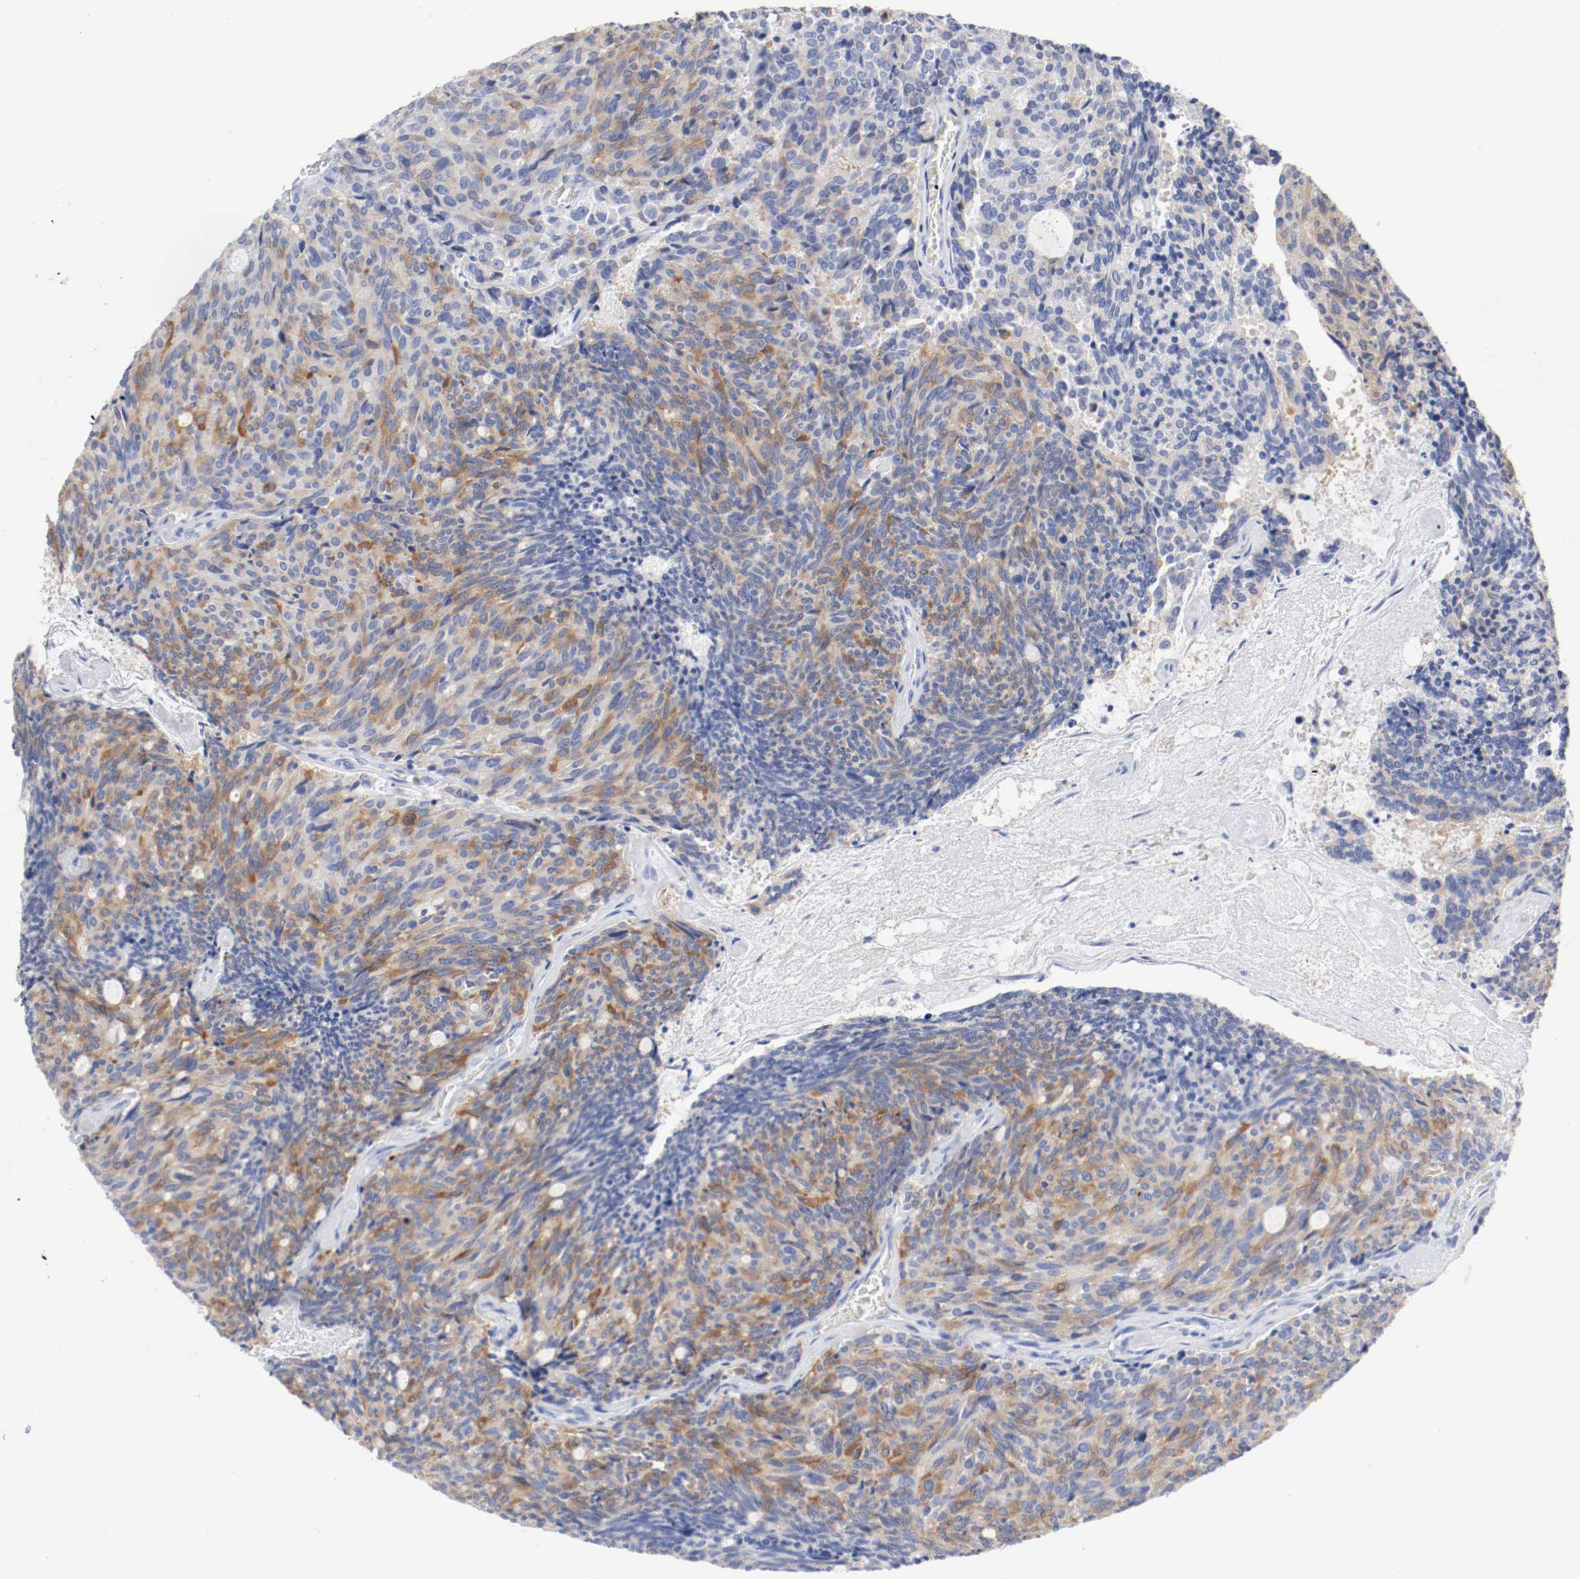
{"staining": {"intensity": "moderate", "quantity": "25%-75%", "location": "cytoplasmic/membranous"}, "tissue": "carcinoid", "cell_type": "Tumor cells", "image_type": "cancer", "snomed": [{"axis": "morphology", "description": "Carcinoid, malignant, NOS"}, {"axis": "topography", "description": "Pancreas"}], "caption": "This histopathology image reveals carcinoid (malignant) stained with immunohistochemistry (IHC) to label a protein in brown. The cytoplasmic/membranous of tumor cells show moderate positivity for the protein. Nuclei are counter-stained blue.", "gene": "GAD1", "patient": {"sex": "female", "age": 54}}